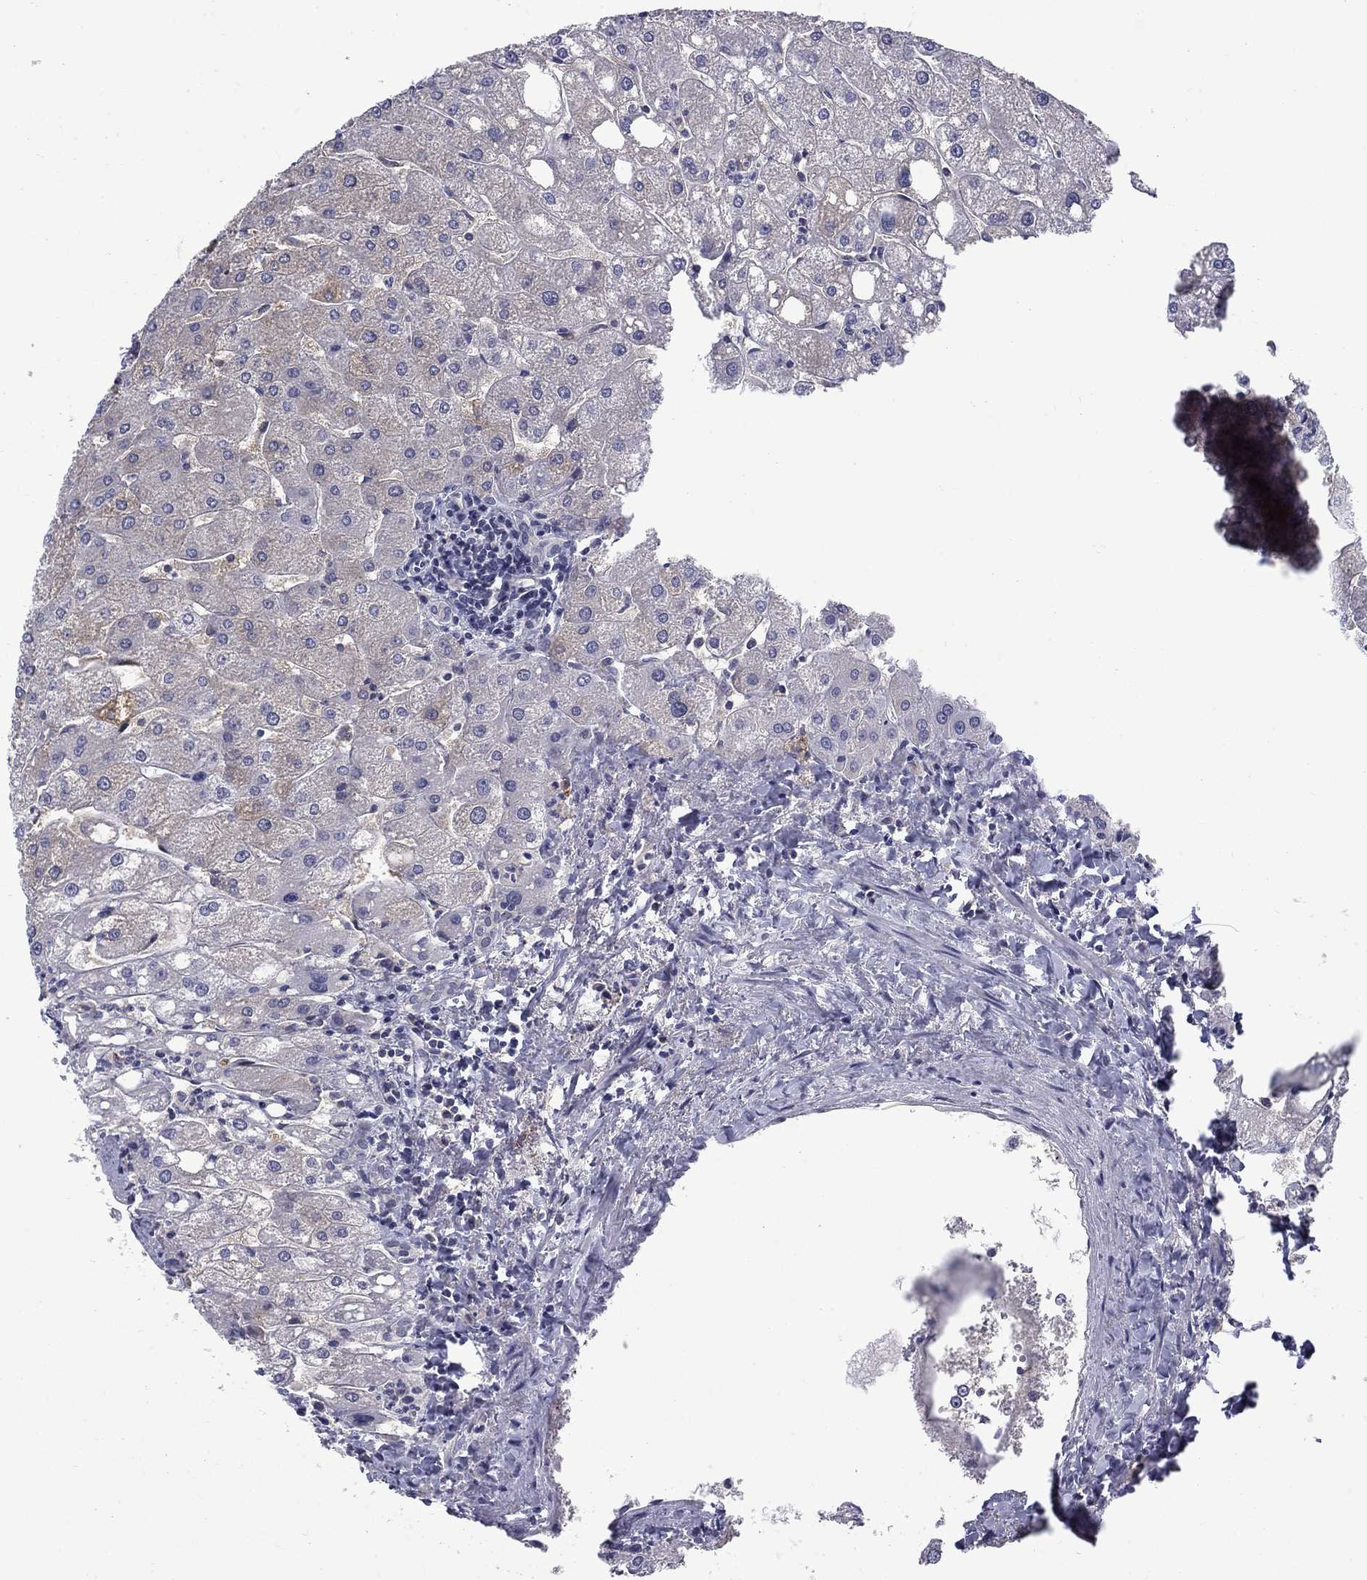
{"staining": {"intensity": "negative", "quantity": "none", "location": "none"}, "tissue": "liver", "cell_type": "Cholangiocytes", "image_type": "normal", "snomed": [{"axis": "morphology", "description": "Normal tissue, NOS"}, {"axis": "topography", "description": "Liver"}], "caption": "The histopathology image reveals no significant expression in cholangiocytes of liver. The staining is performed using DAB brown chromogen with nuclei counter-stained in using hematoxylin.", "gene": "PCBP2", "patient": {"sex": "male", "age": 67}}